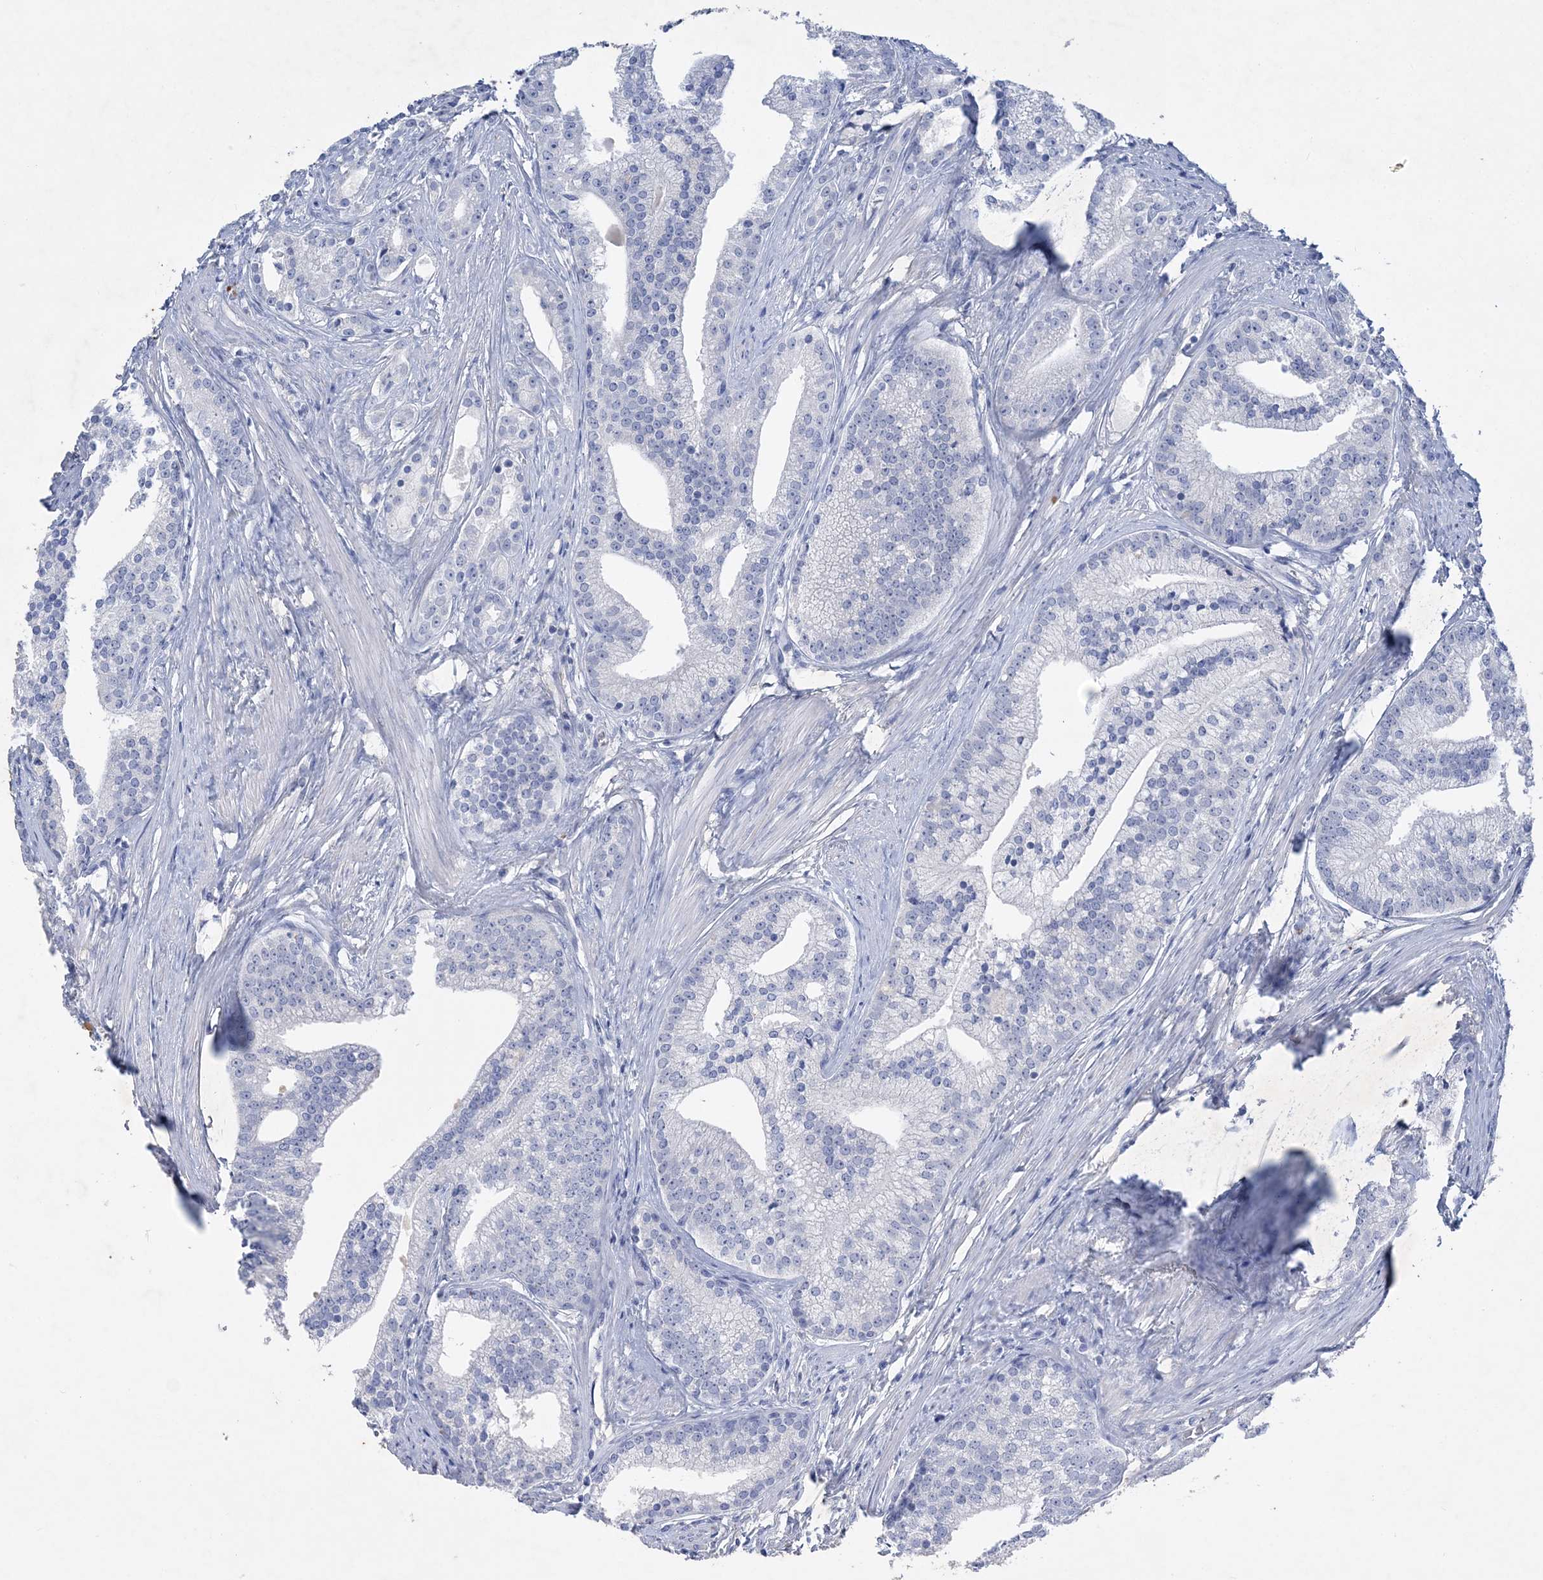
{"staining": {"intensity": "negative", "quantity": "none", "location": "none"}, "tissue": "prostate cancer", "cell_type": "Tumor cells", "image_type": "cancer", "snomed": [{"axis": "morphology", "description": "Adenocarcinoma, Low grade"}, {"axis": "topography", "description": "Prostate"}], "caption": "DAB immunohistochemical staining of human prostate cancer reveals no significant positivity in tumor cells.", "gene": "COPS8", "patient": {"sex": "male", "age": 71}}